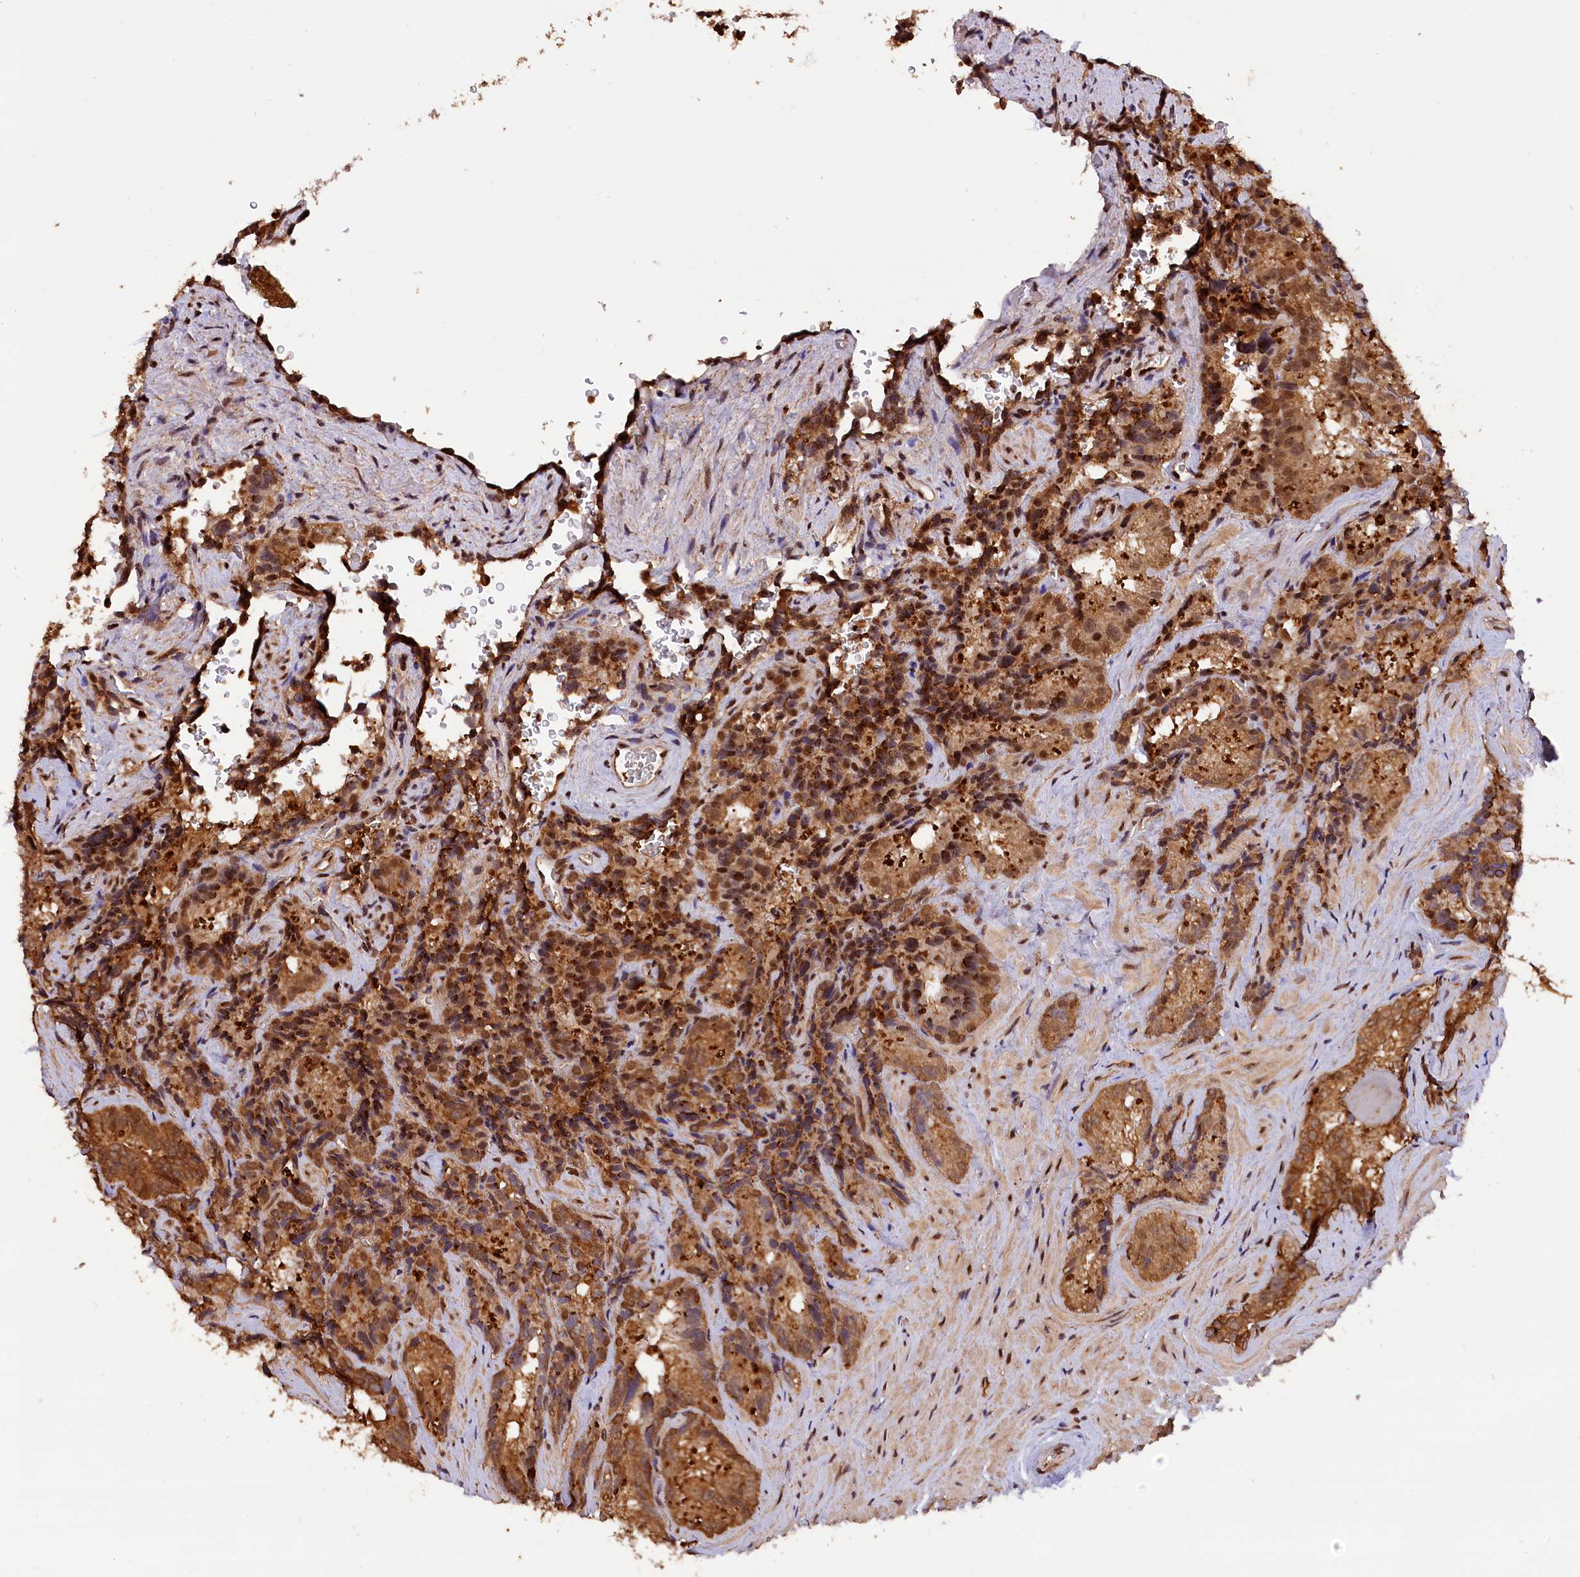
{"staining": {"intensity": "strong", "quantity": ">75%", "location": "cytoplasmic/membranous,nuclear"}, "tissue": "seminal vesicle", "cell_type": "Glandular cells", "image_type": "normal", "snomed": [{"axis": "morphology", "description": "Normal tissue, NOS"}, {"axis": "topography", "description": "Seminal veicle"}], "caption": "The micrograph reveals staining of unremarkable seminal vesicle, revealing strong cytoplasmic/membranous,nuclear protein positivity (brown color) within glandular cells.", "gene": "IST1", "patient": {"sex": "male", "age": 58}}